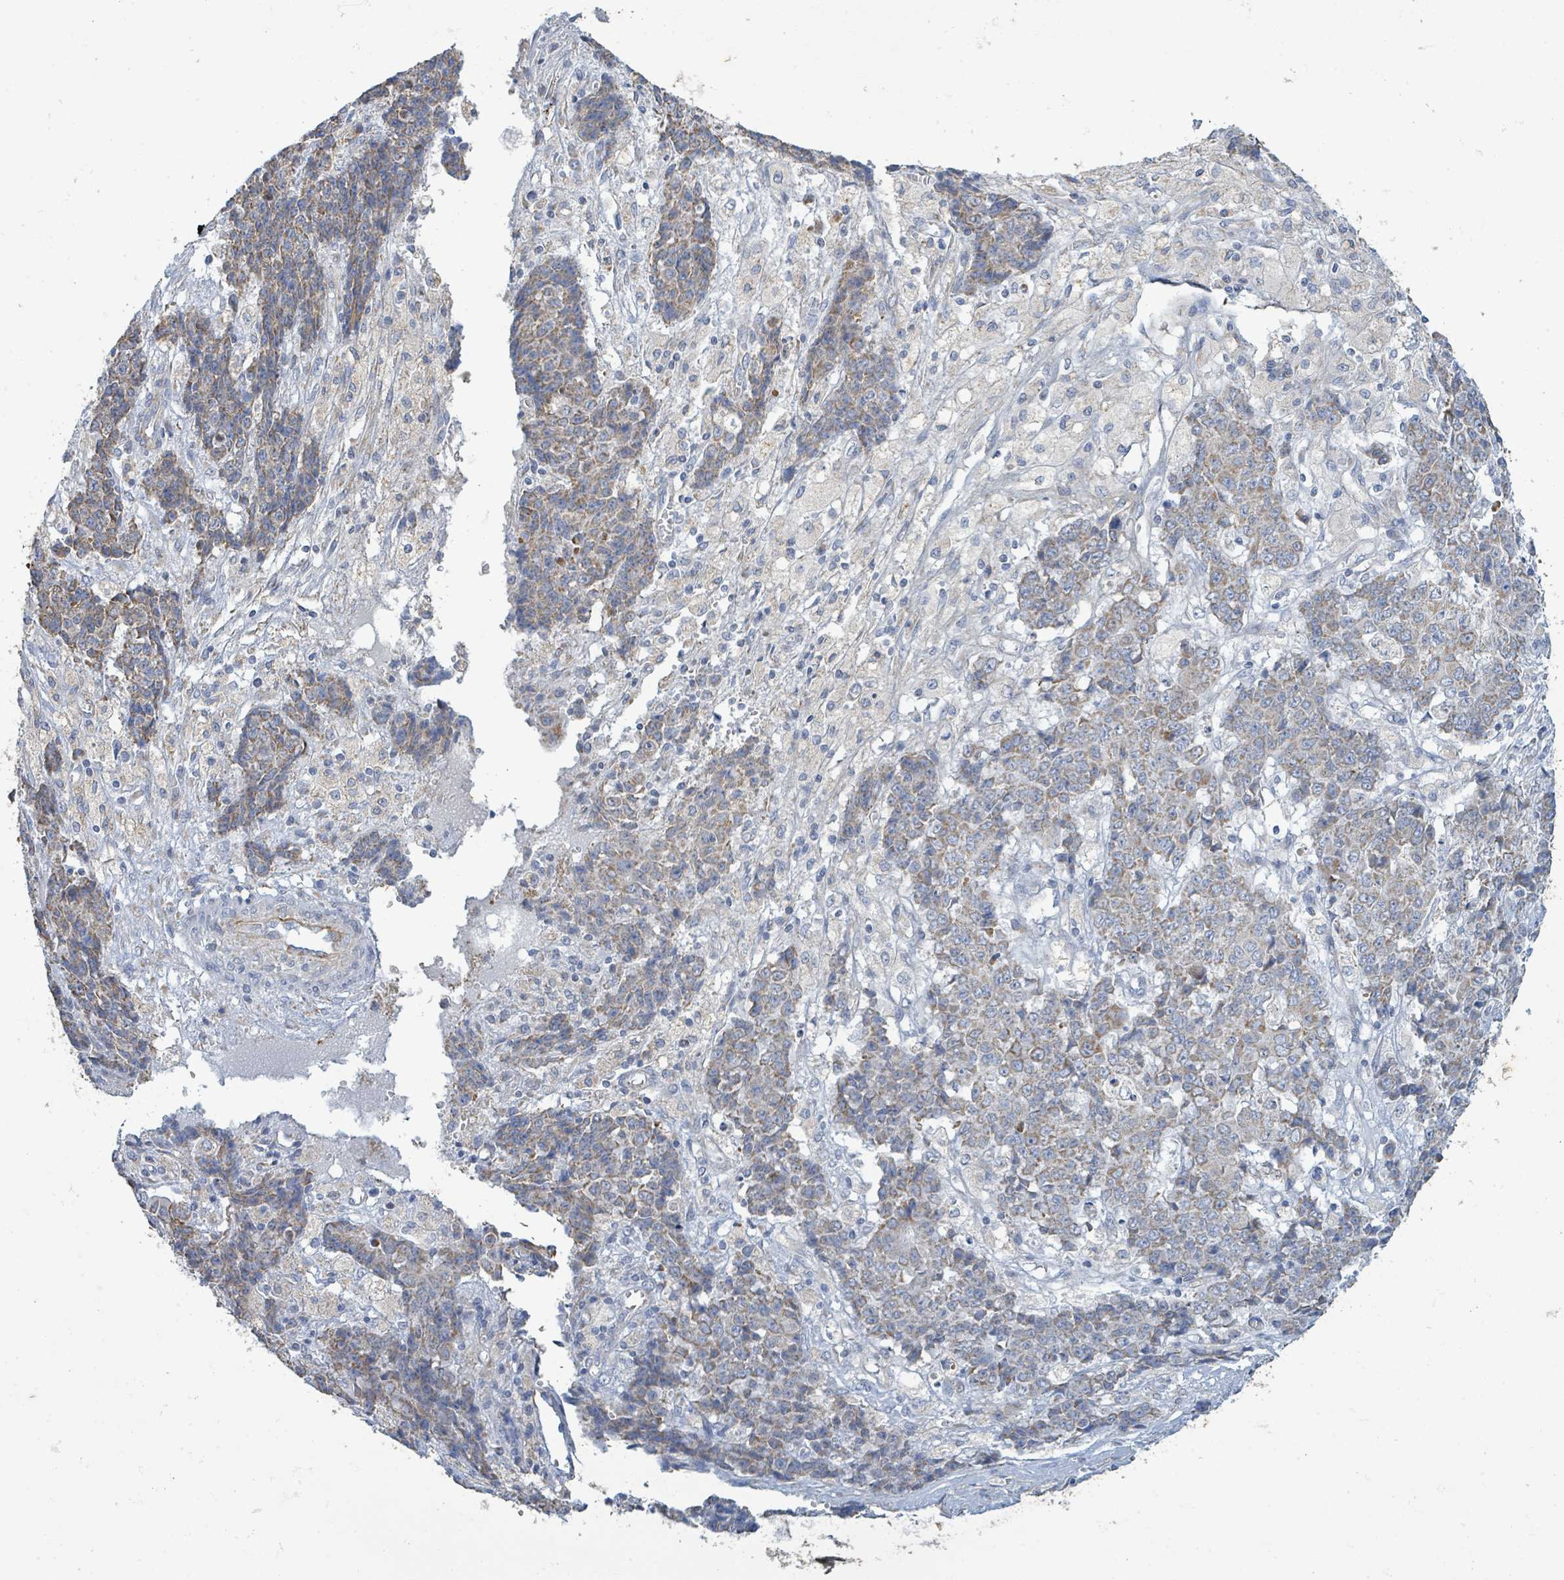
{"staining": {"intensity": "weak", "quantity": ">75%", "location": "cytoplasmic/membranous"}, "tissue": "ovarian cancer", "cell_type": "Tumor cells", "image_type": "cancer", "snomed": [{"axis": "morphology", "description": "Carcinoma, endometroid"}, {"axis": "topography", "description": "Ovary"}], "caption": "Immunohistochemical staining of endometroid carcinoma (ovarian) exhibits low levels of weak cytoplasmic/membranous expression in about >75% of tumor cells. The protein is stained brown, and the nuclei are stained in blue (DAB (3,3'-diaminobenzidine) IHC with brightfield microscopy, high magnification).", "gene": "ALG12", "patient": {"sex": "female", "age": 42}}